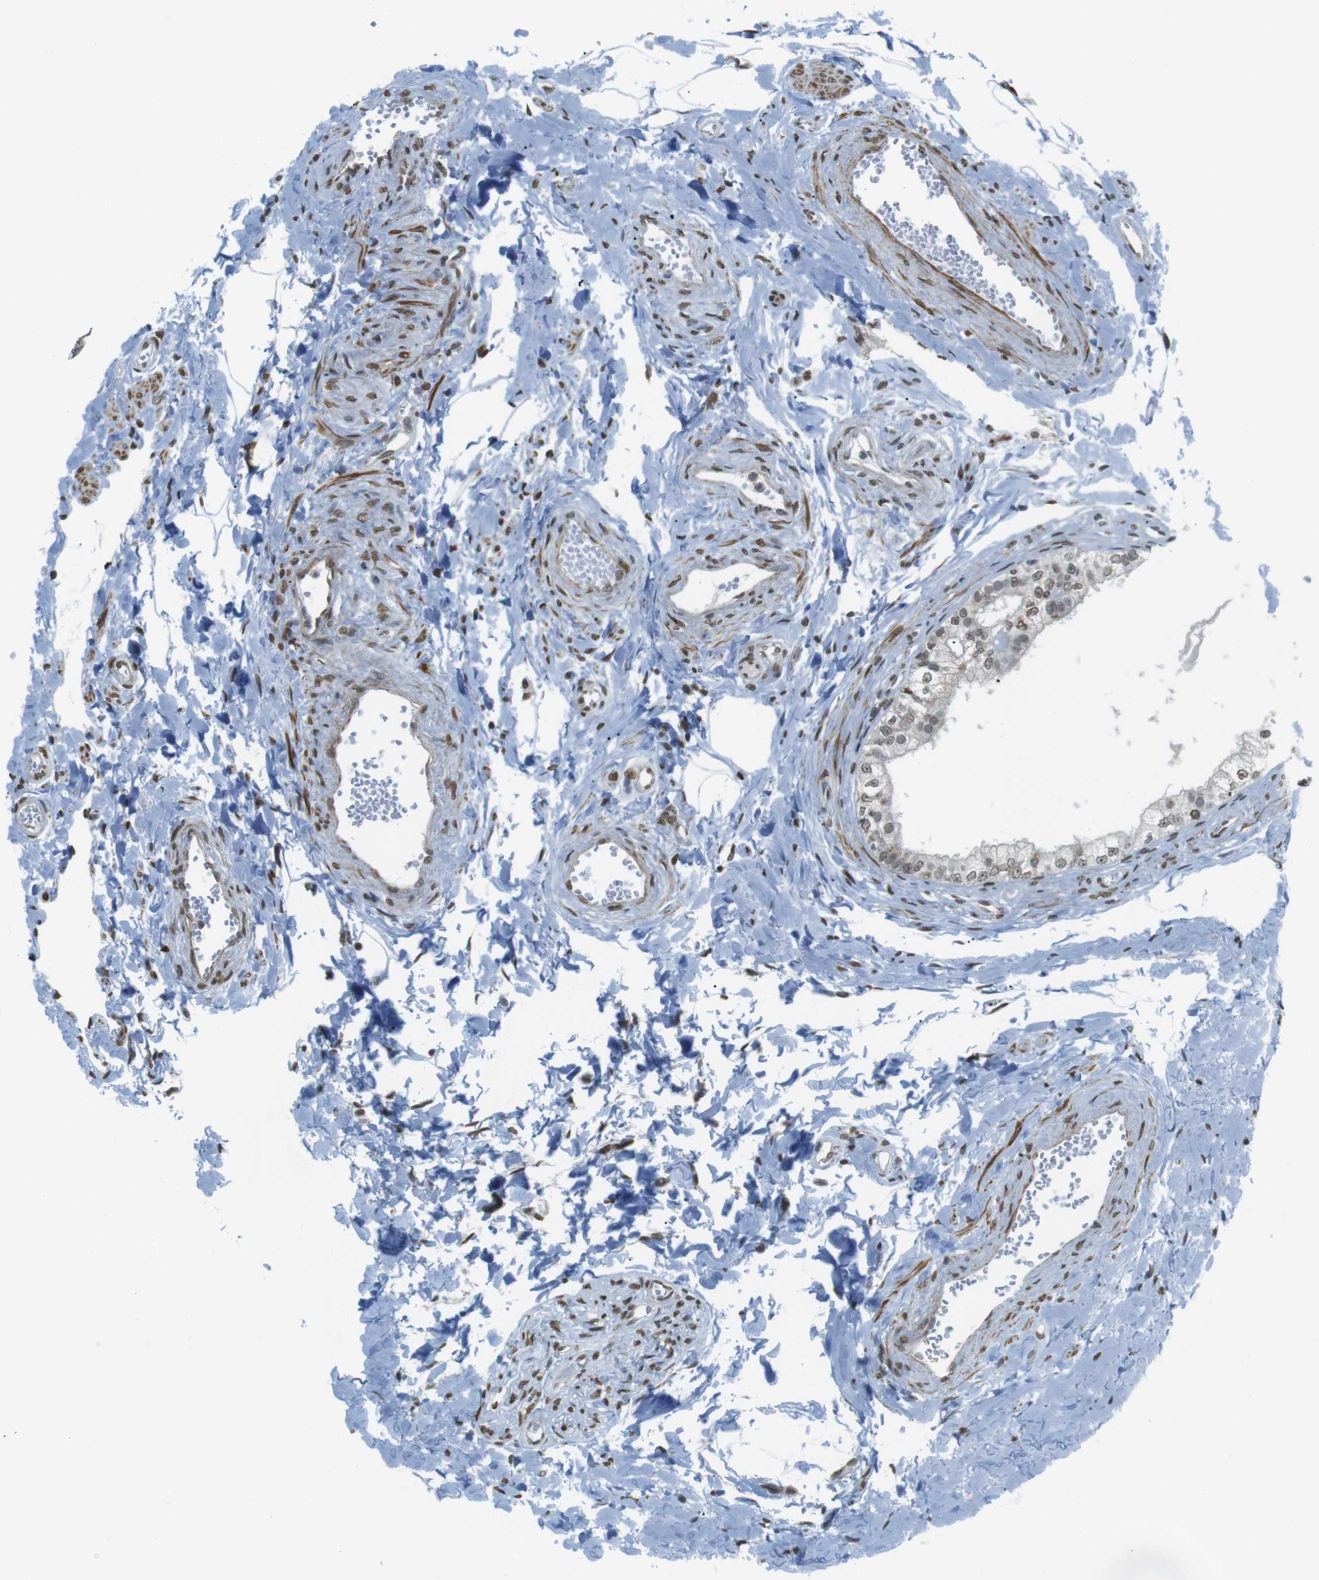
{"staining": {"intensity": "moderate", "quantity": "25%-75%", "location": "cytoplasmic/membranous,nuclear"}, "tissue": "epididymis", "cell_type": "Glandular cells", "image_type": "normal", "snomed": [{"axis": "morphology", "description": "Normal tissue, NOS"}, {"axis": "topography", "description": "Epididymis"}], "caption": "A brown stain shows moderate cytoplasmic/membranous,nuclear staining of a protein in glandular cells of normal epididymis.", "gene": "USP7", "patient": {"sex": "male", "age": 56}}